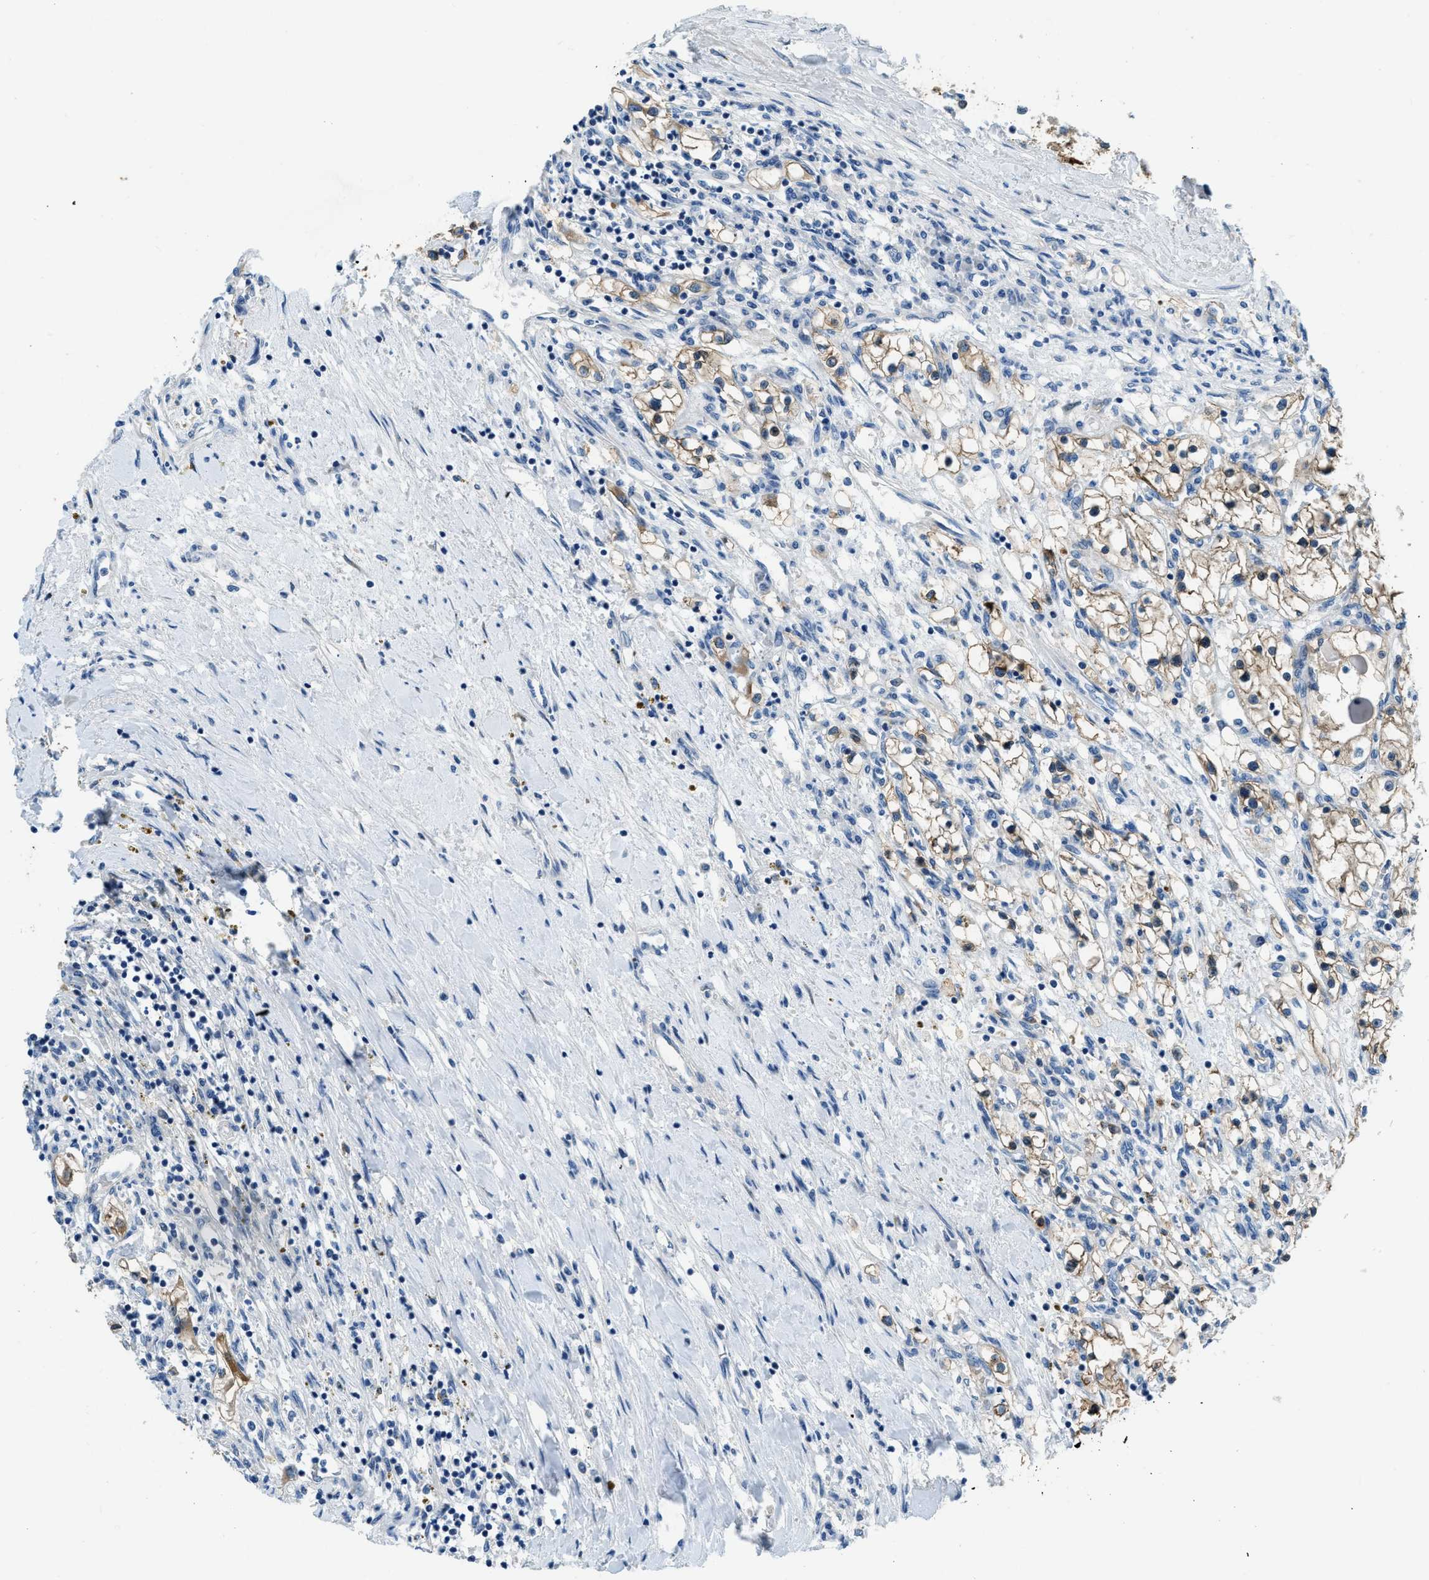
{"staining": {"intensity": "weak", "quantity": "25%-75%", "location": "cytoplasmic/membranous"}, "tissue": "renal cancer", "cell_type": "Tumor cells", "image_type": "cancer", "snomed": [{"axis": "morphology", "description": "Adenocarcinoma, NOS"}, {"axis": "topography", "description": "Kidney"}], "caption": "A brown stain shows weak cytoplasmic/membranous positivity of a protein in human renal adenocarcinoma tumor cells. (Stains: DAB in brown, nuclei in blue, Microscopy: brightfield microscopy at high magnification).", "gene": "PFKP", "patient": {"sex": "male", "age": 68}}